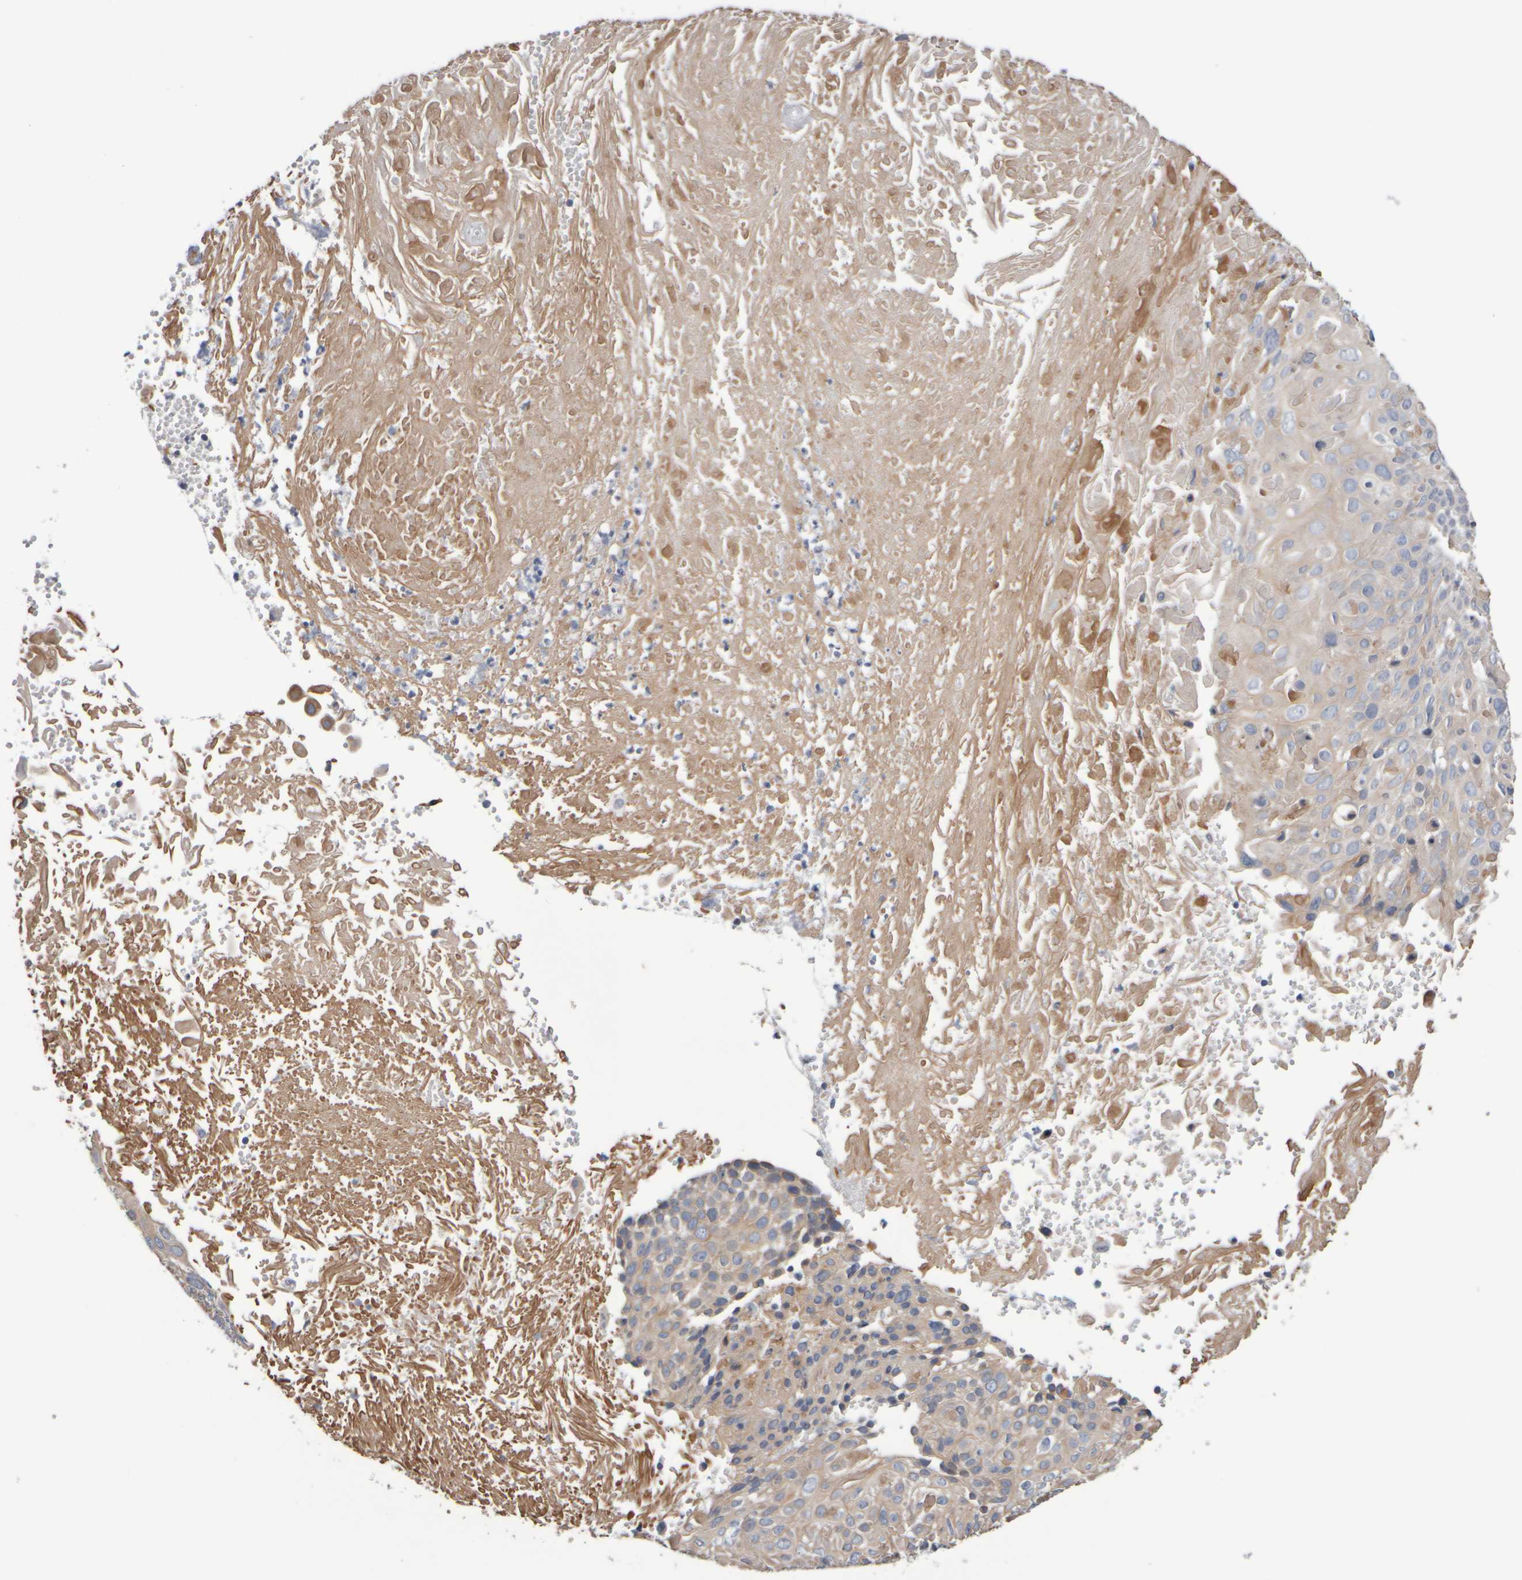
{"staining": {"intensity": "negative", "quantity": "none", "location": "none"}, "tissue": "cervical cancer", "cell_type": "Tumor cells", "image_type": "cancer", "snomed": [{"axis": "morphology", "description": "Squamous cell carcinoma, NOS"}, {"axis": "topography", "description": "Cervix"}], "caption": "There is no significant expression in tumor cells of cervical cancer (squamous cell carcinoma).", "gene": "EPHX2", "patient": {"sex": "female", "age": 74}}